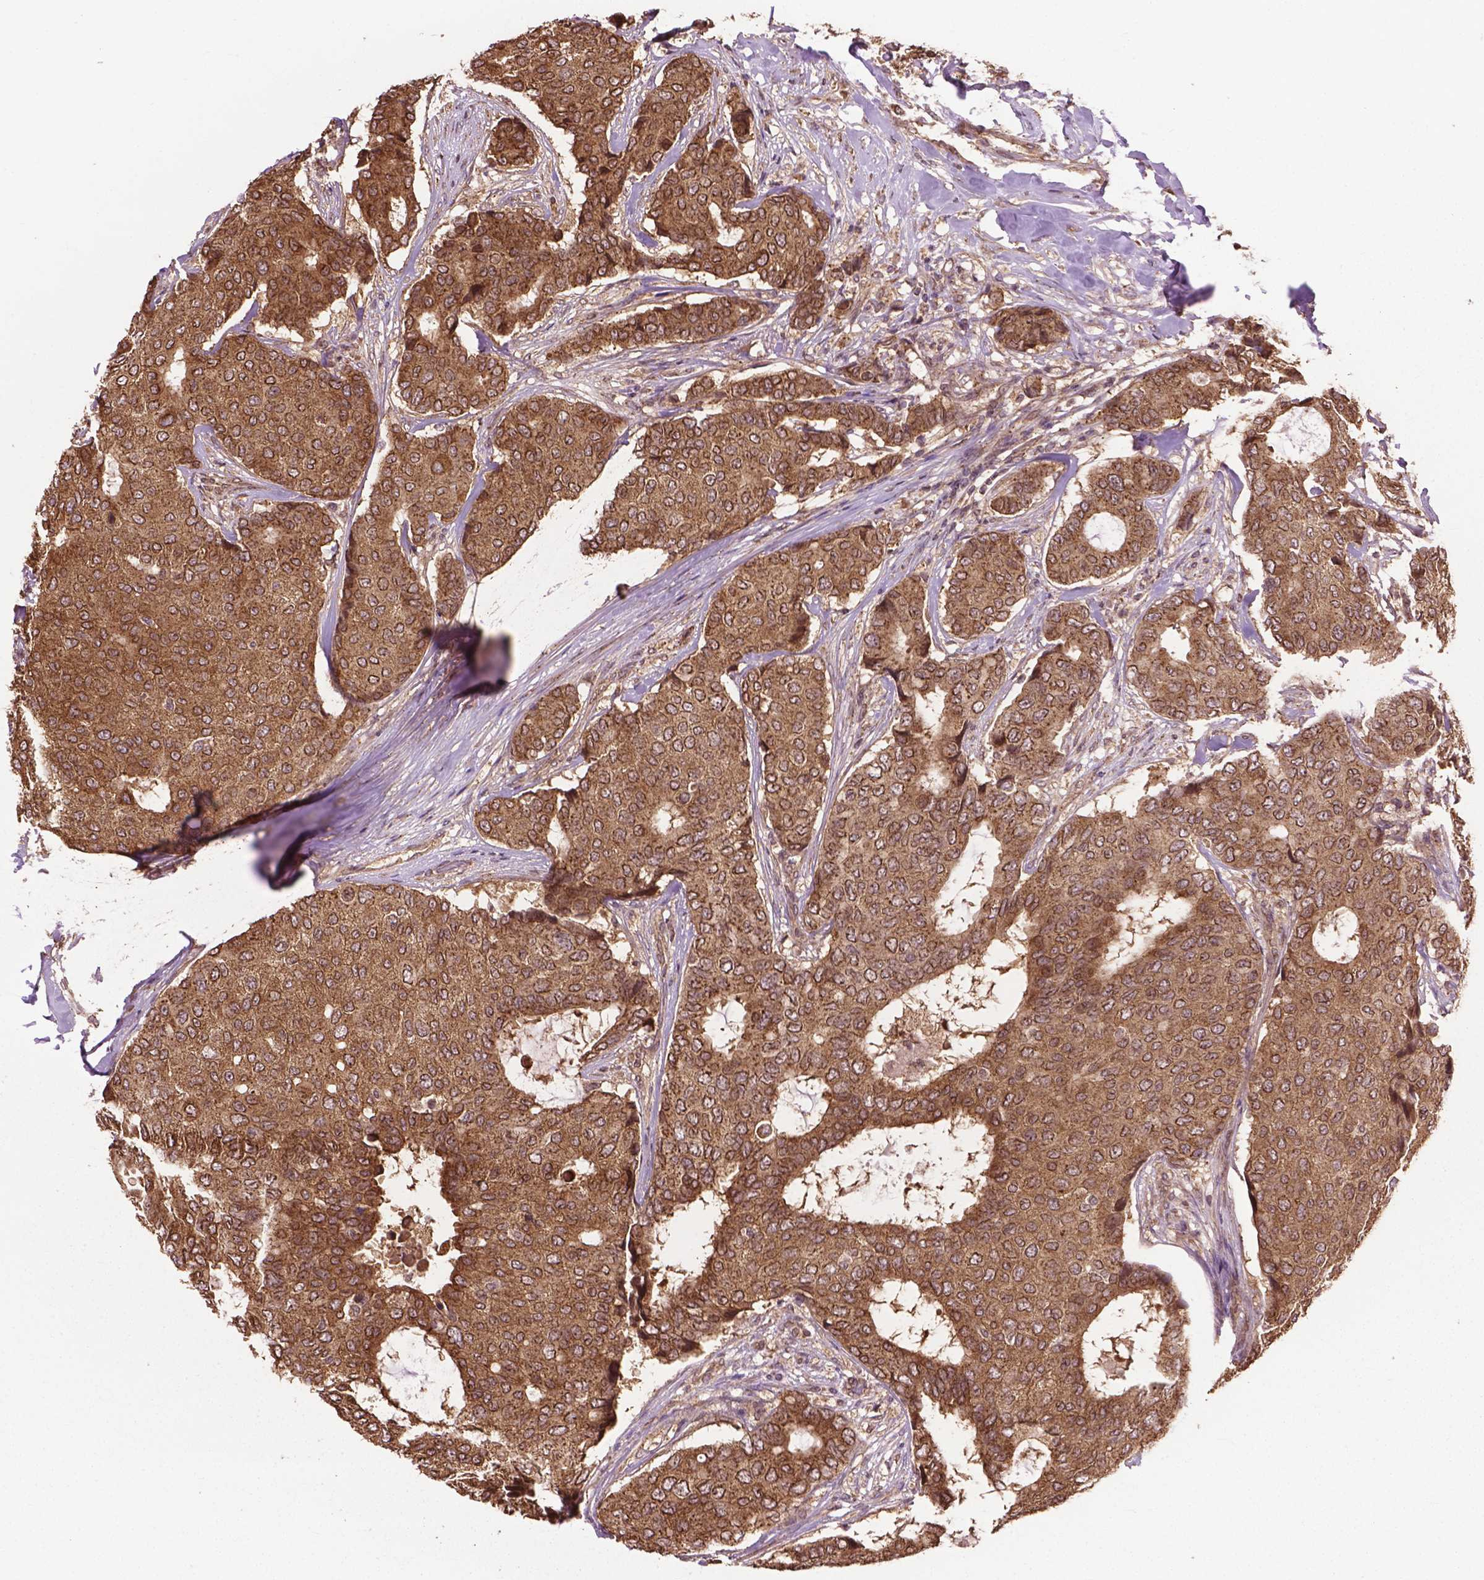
{"staining": {"intensity": "moderate", "quantity": ">75%", "location": "cytoplasmic/membranous"}, "tissue": "breast cancer", "cell_type": "Tumor cells", "image_type": "cancer", "snomed": [{"axis": "morphology", "description": "Duct carcinoma"}, {"axis": "topography", "description": "Breast"}], "caption": "The immunohistochemical stain labels moderate cytoplasmic/membranous expression in tumor cells of breast cancer tissue.", "gene": "PPP1CB", "patient": {"sex": "female", "age": 75}}